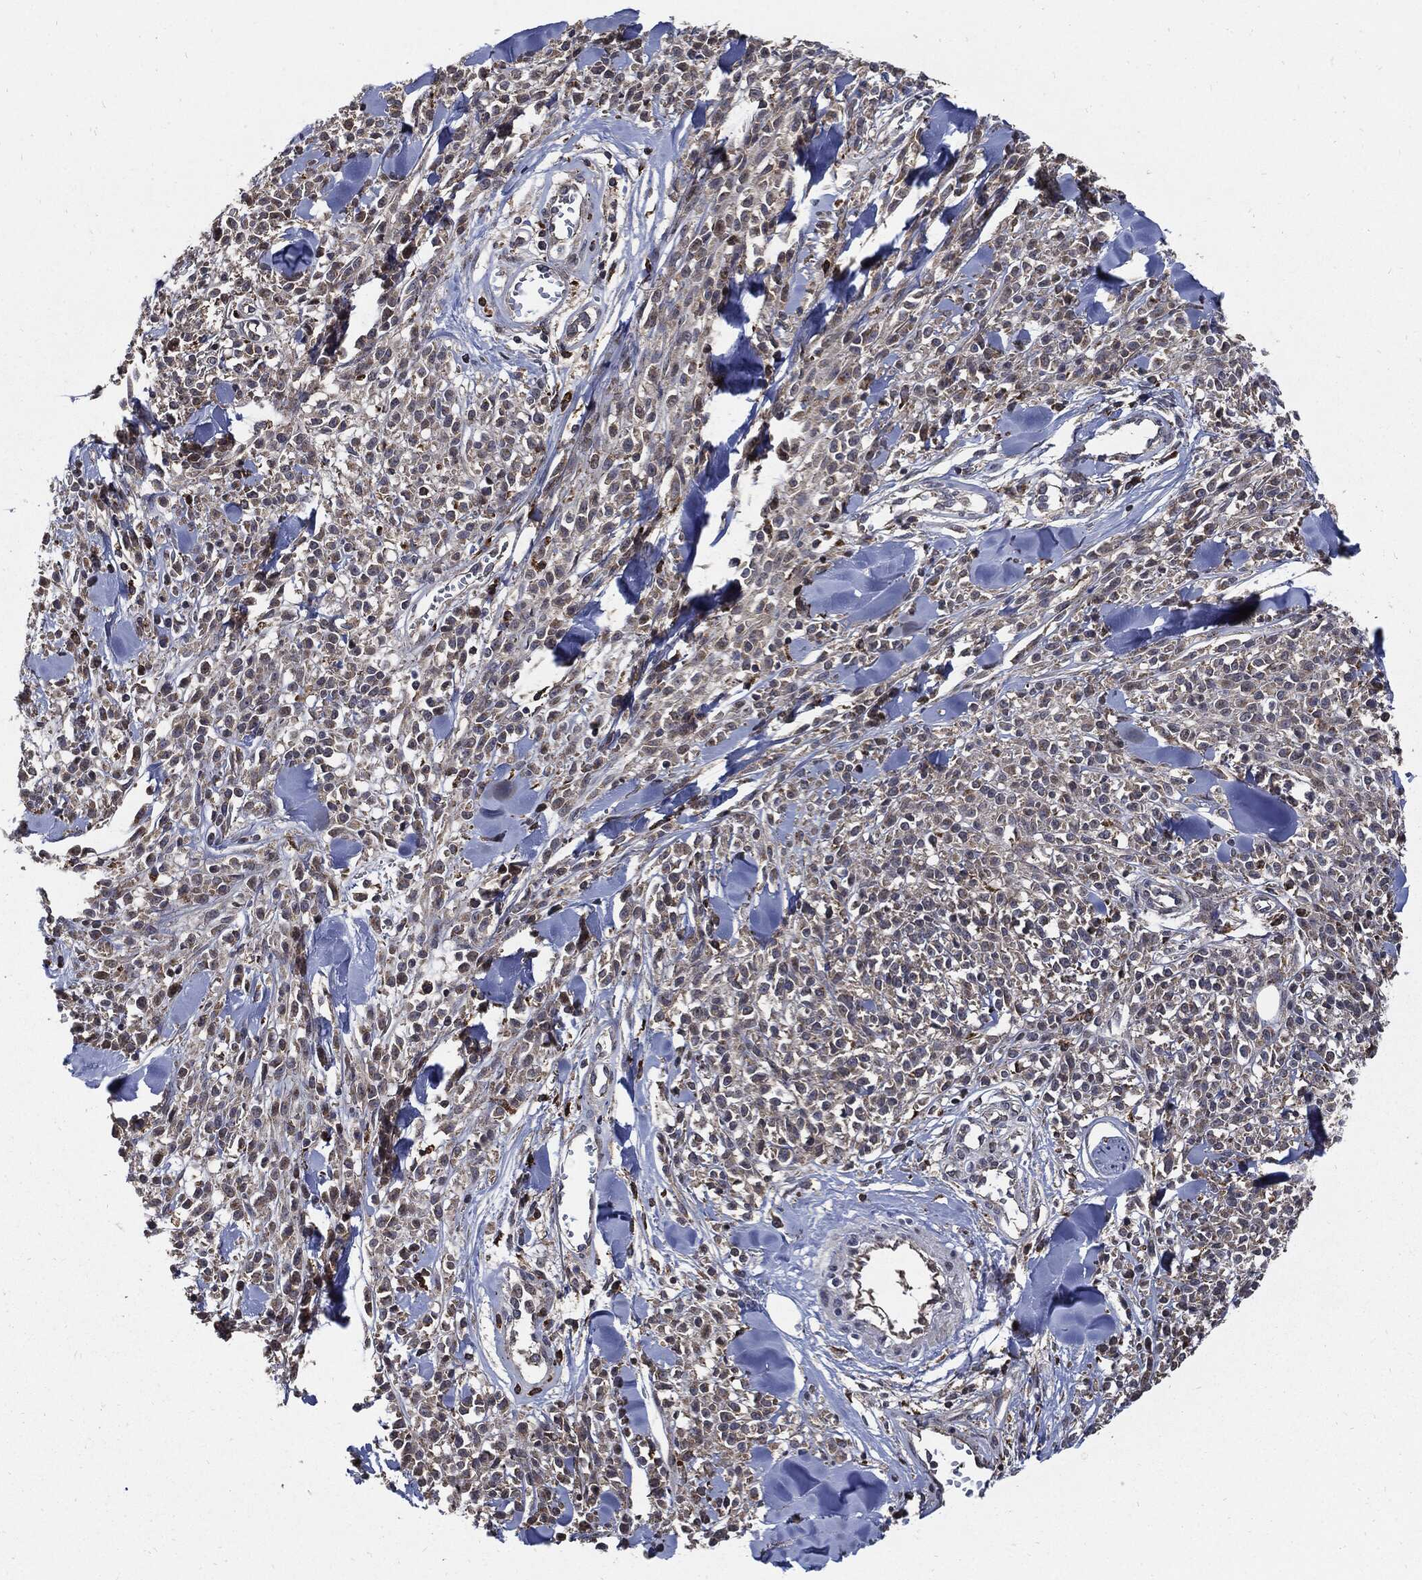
{"staining": {"intensity": "negative", "quantity": "none", "location": "none"}, "tissue": "melanoma", "cell_type": "Tumor cells", "image_type": "cancer", "snomed": [{"axis": "morphology", "description": "Malignant melanoma, NOS"}, {"axis": "topography", "description": "Skin"}, {"axis": "topography", "description": "Skin of trunk"}], "caption": "High power microscopy histopathology image of an immunohistochemistry (IHC) image of malignant melanoma, revealing no significant positivity in tumor cells.", "gene": "SLC31A2", "patient": {"sex": "male", "age": 74}}